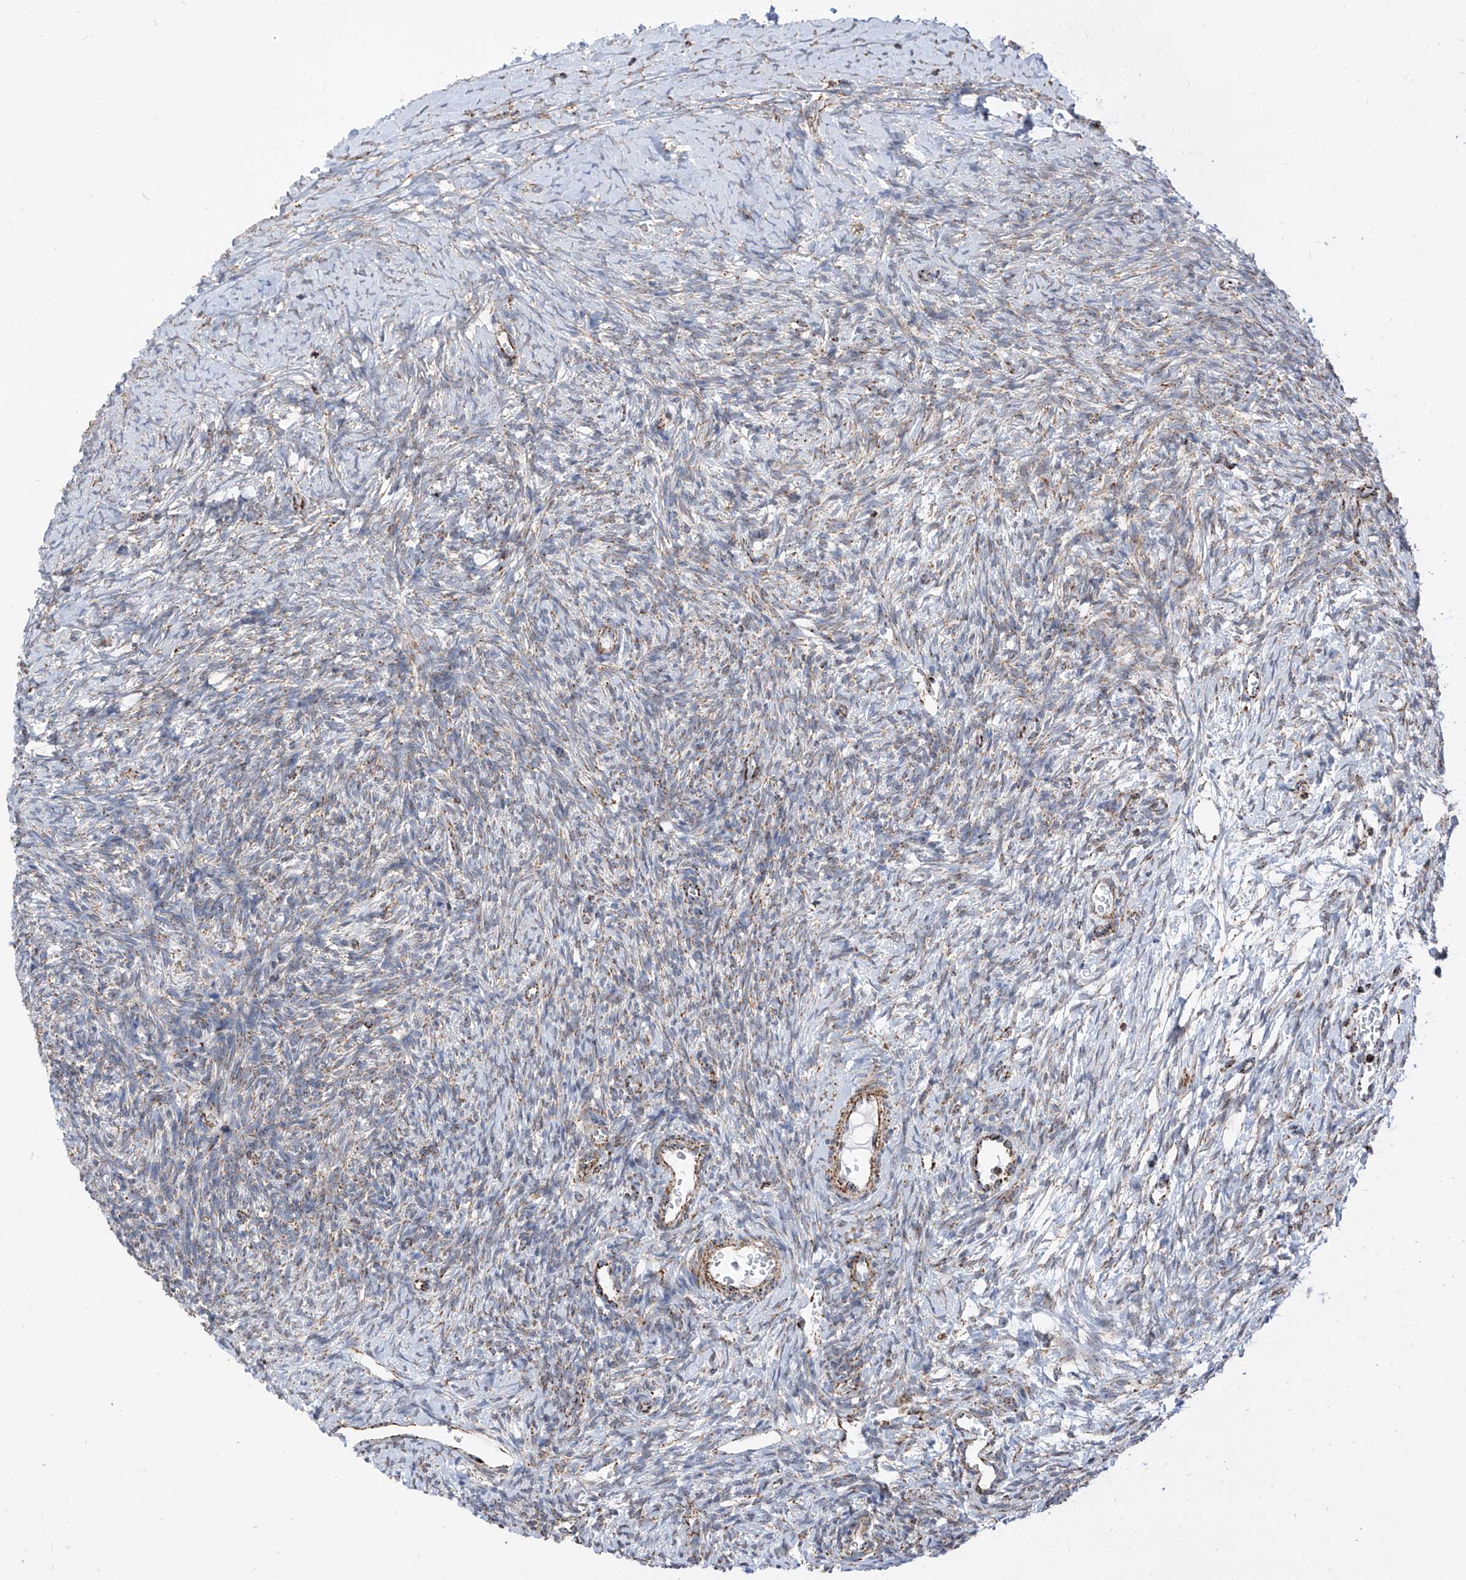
{"staining": {"intensity": "moderate", "quantity": "25%-75%", "location": "cytoplasmic/membranous"}, "tissue": "ovary", "cell_type": "Ovarian stroma cells", "image_type": "normal", "snomed": [{"axis": "morphology", "description": "Normal tissue, NOS"}, {"axis": "morphology", "description": "Developmental malformation"}, {"axis": "topography", "description": "Ovary"}], "caption": "Immunohistochemistry (IHC) image of benign human ovary stained for a protein (brown), which reveals medium levels of moderate cytoplasmic/membranous staining in about 25%-75% of ovarian stroma cells.", "gene": "COX5B", "patient": {"sex": "female", "age": 39}}